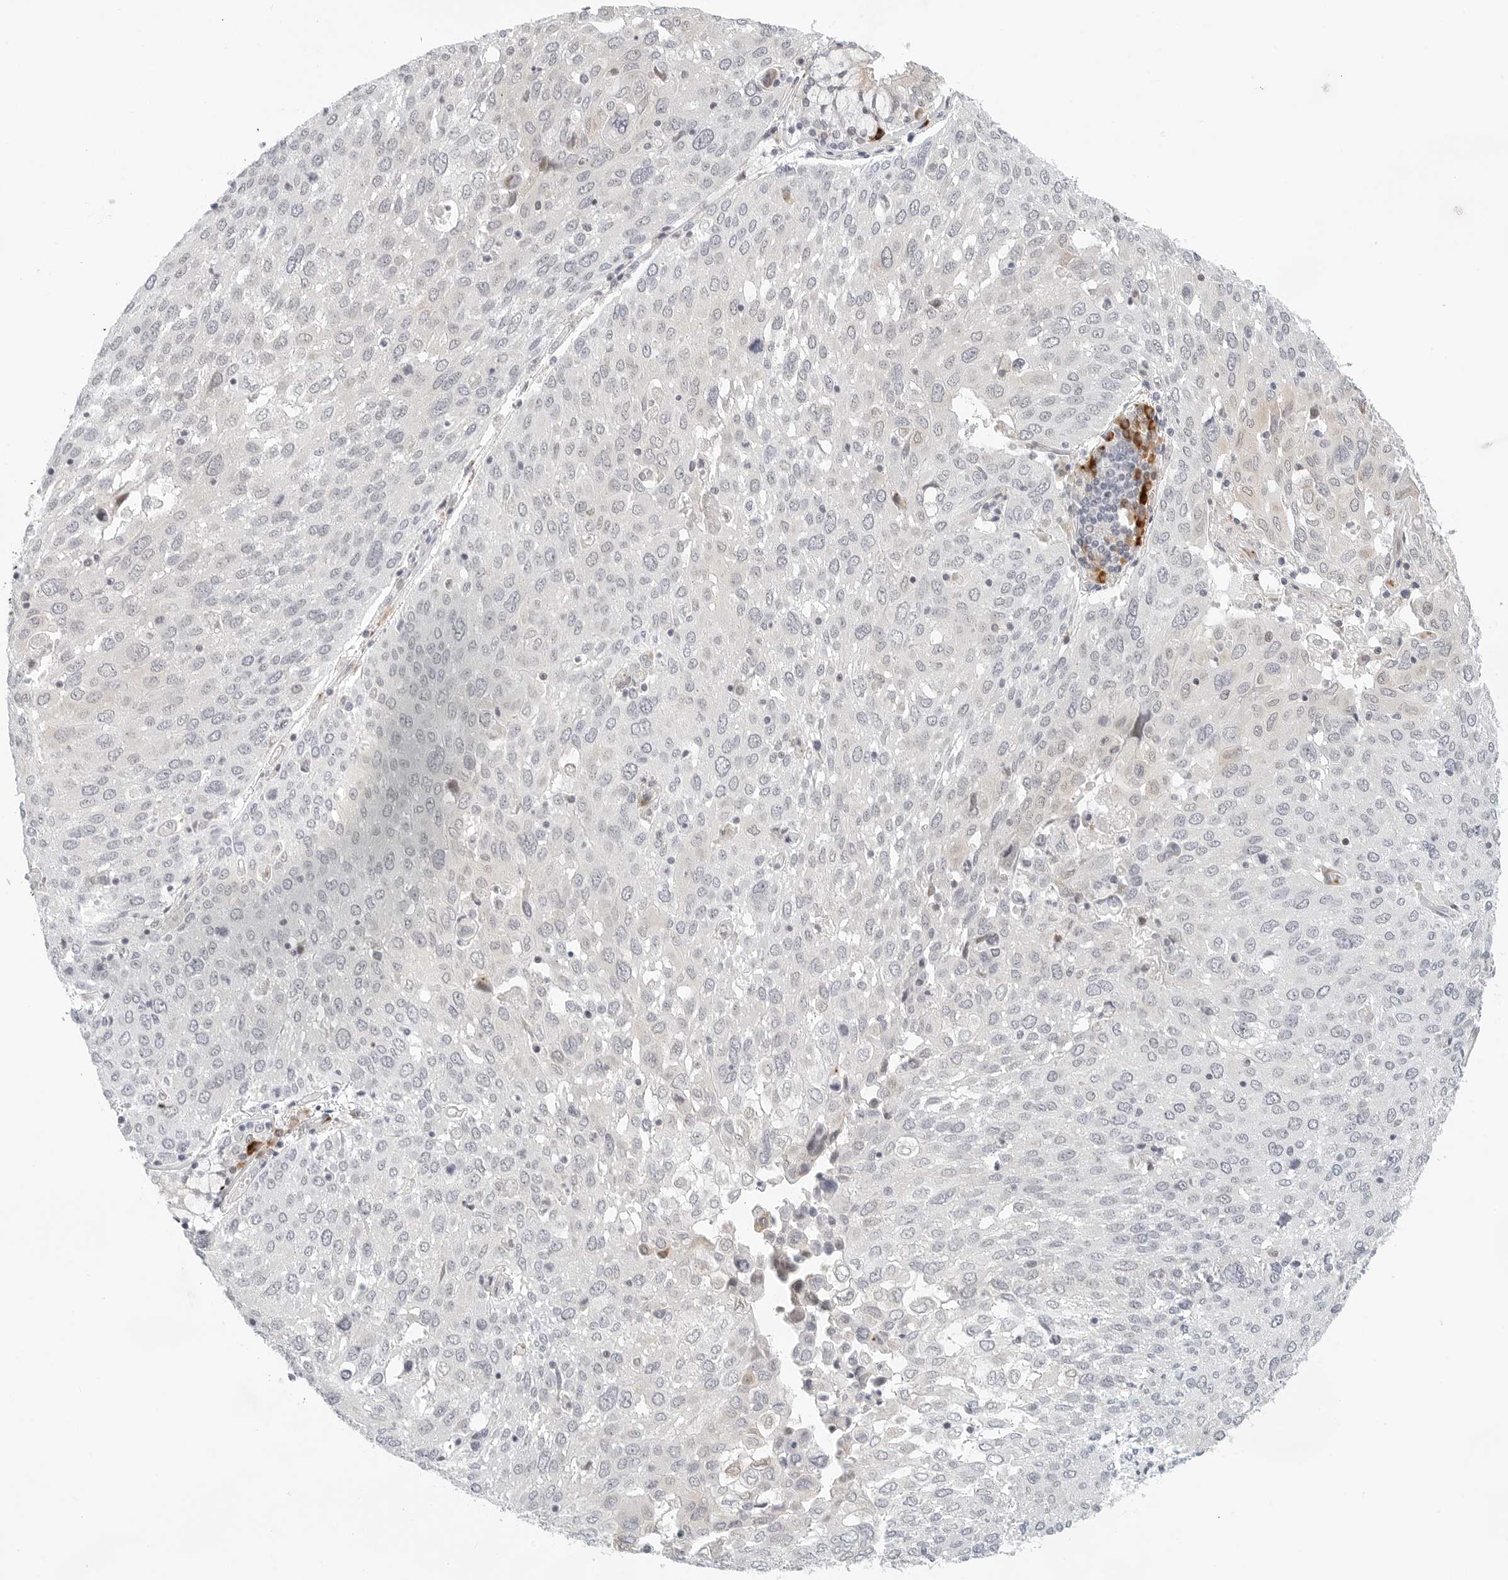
{"staining": {"intensity": "negative", "quantity": "none", "location": "none"}, "tissue": "lung cancer", "cell_type": "Tumor cells", "image_type": "cancer", "snomed": [{"axis": "morphology", "description": "Squamous cell carcinoma, NOS"}, {"axis": "topography", "description": "Lung"}], "caption": "Immunohistochemistry (IHC) photomicrograph of human squamous cell carcinoma (lung) stained for a protein (brown), which exhibits no expression in tumor cells.", "gene": "PARP10", "patient": {"sex": "male", "age": 65}}